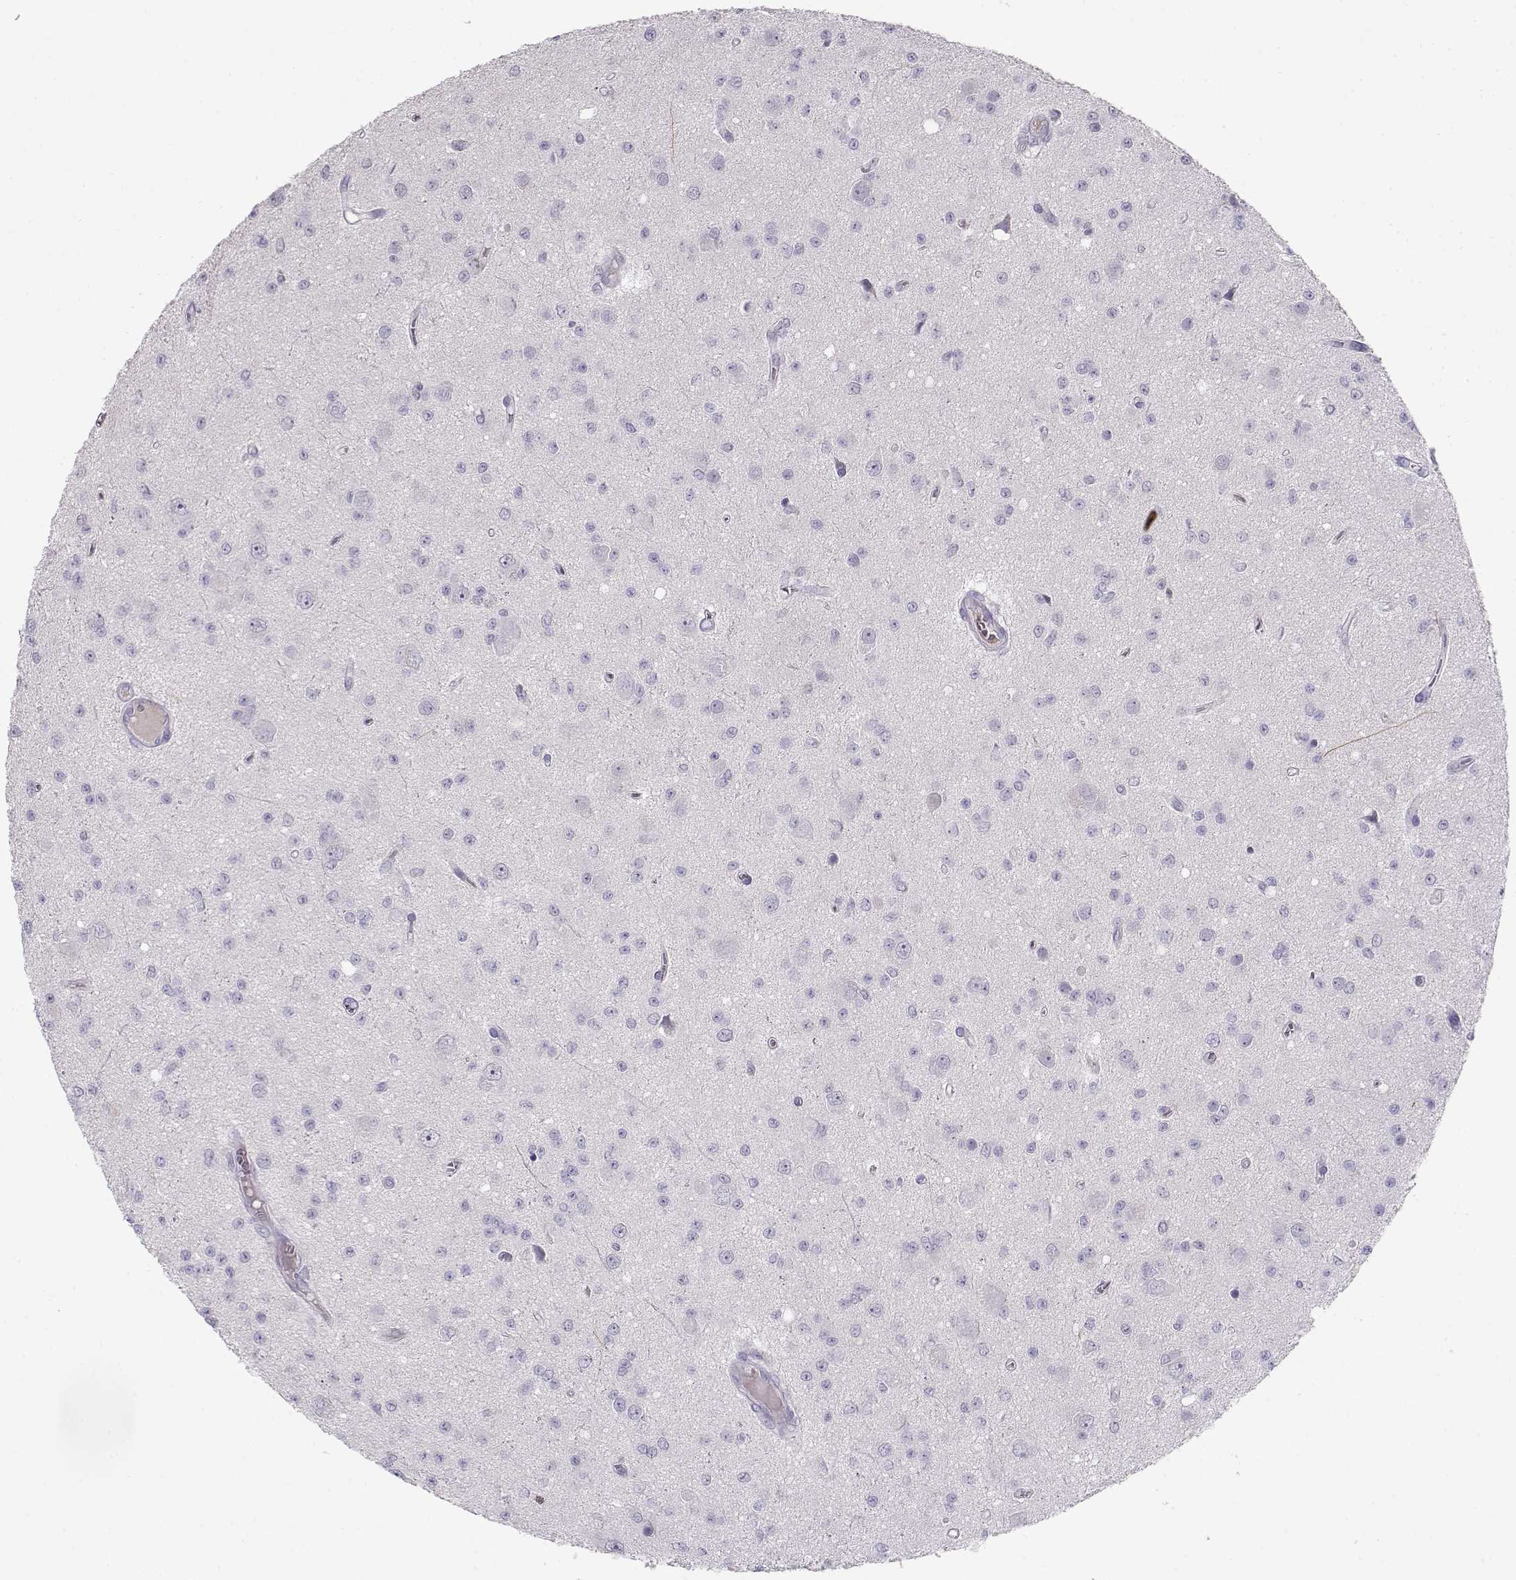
{"staining": {"intensity": "negative", "quantity": "none", "location": "none"}, "tissue": "glioma", "cell_type": "Tumor cells", "image_type": "cancer", "snomed": [{"axis": "morphology", "description": "Glioma, malignant, Low grade"}, {"axis": "topography", "description": "Brain"}], "caption": "A high-resolution histopathology image shows IHC staining of glioma, which reveals no significant expression in tumor cells.", "gene": "OPN5", "patient": {"sex": "female", "age": 45}}